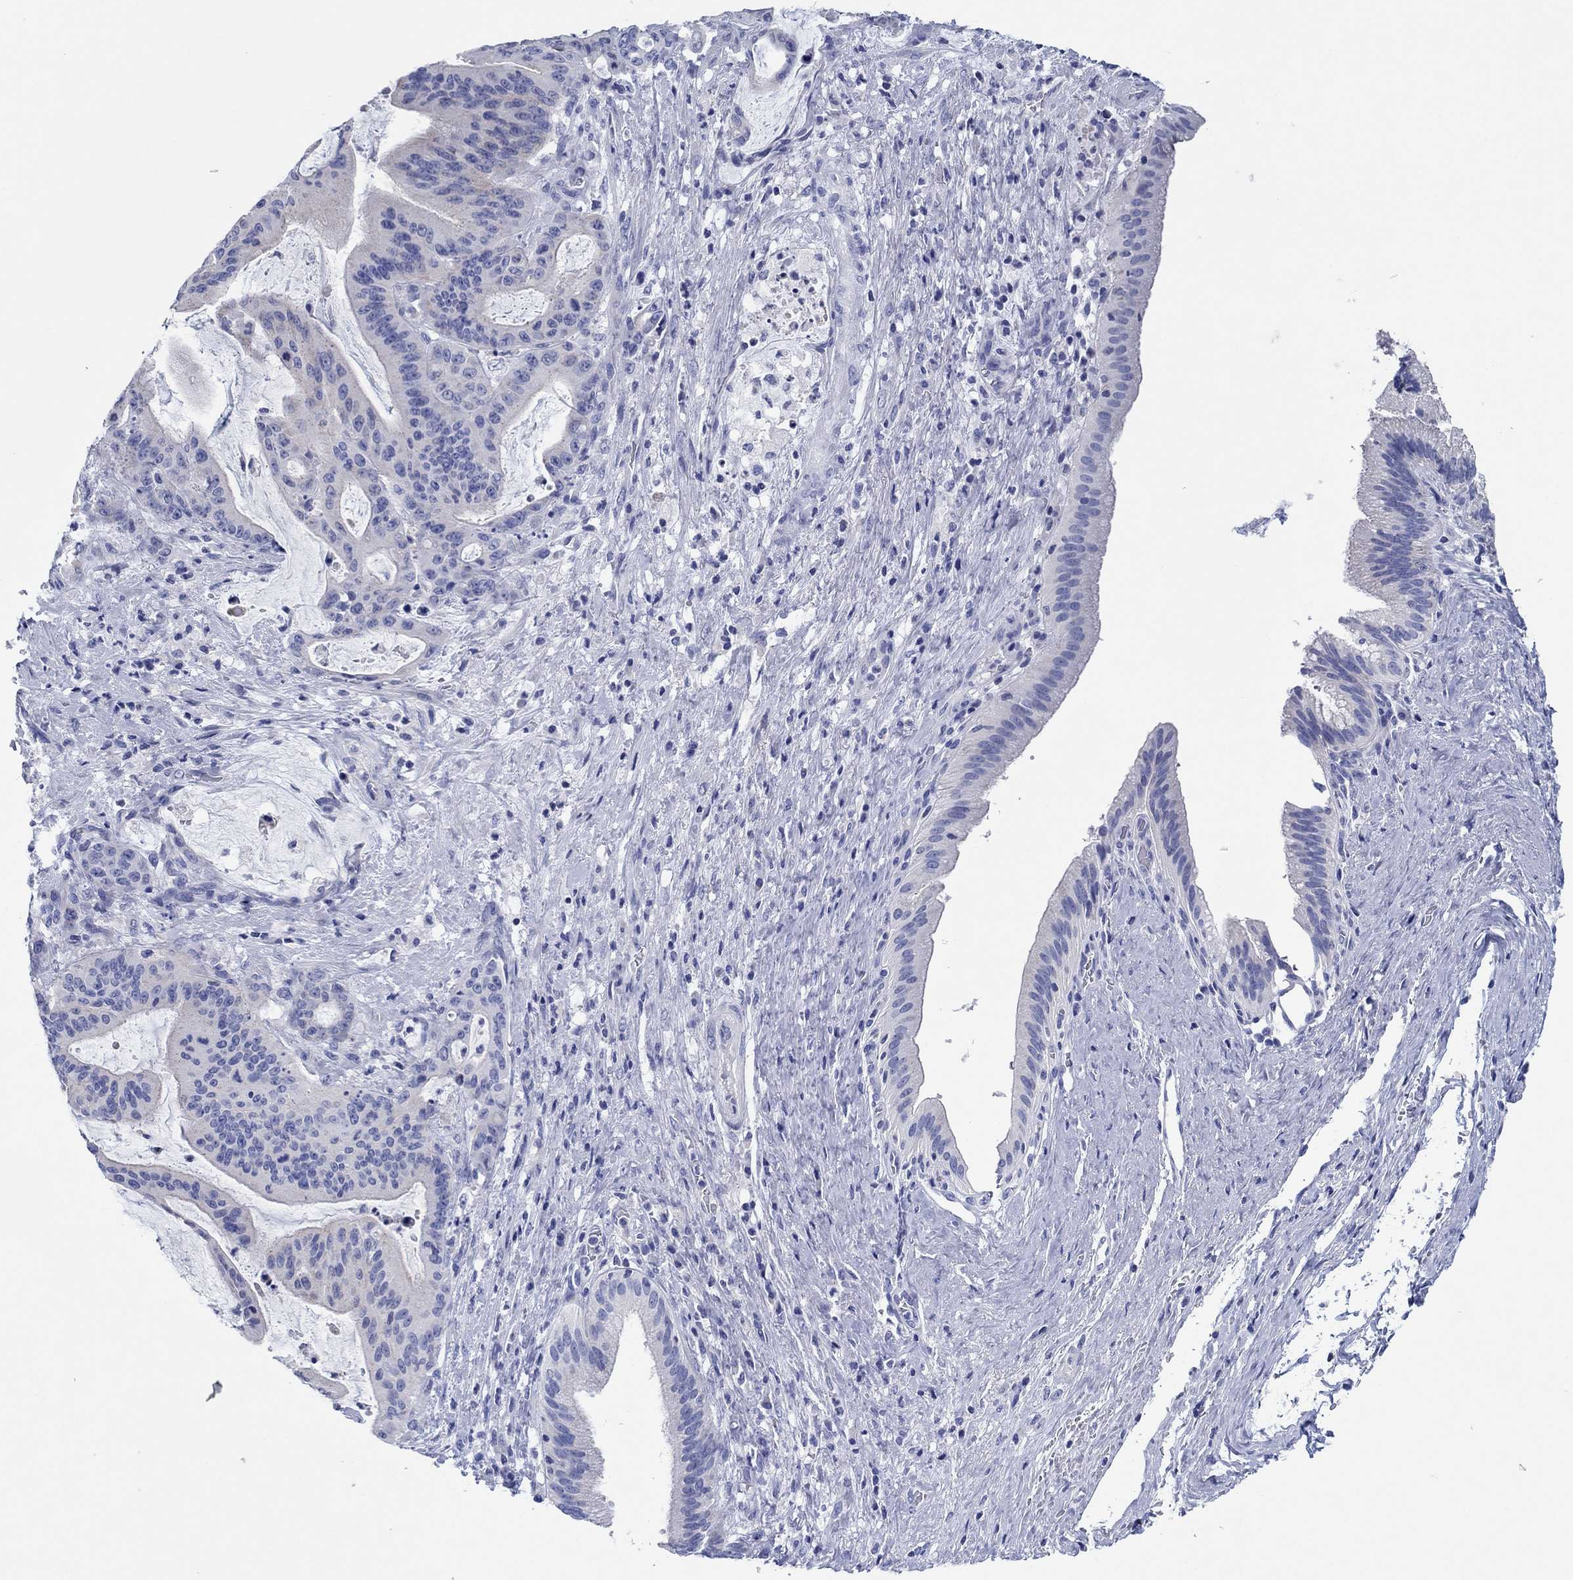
{"staining": {"intensity": "negative", "quantity": "none", "location": "none"}, "tissue": "liver cancer", "cell_type": "Tumor cells", "image_type": "cancer", "snomed": [{"axis": "morphology", "description": "Cholangiocarcinoma"}, {"axis": "topography", "description": "Liver"}], "caption": "Immunohistochemistry micrograph of neoplastic tissue: human liver cholangiocarcinoma stained with DAB shows no significant protein expression in tumor cells.", "gene": "HCRT", "patient": {"sex": "female", "age": 73}}